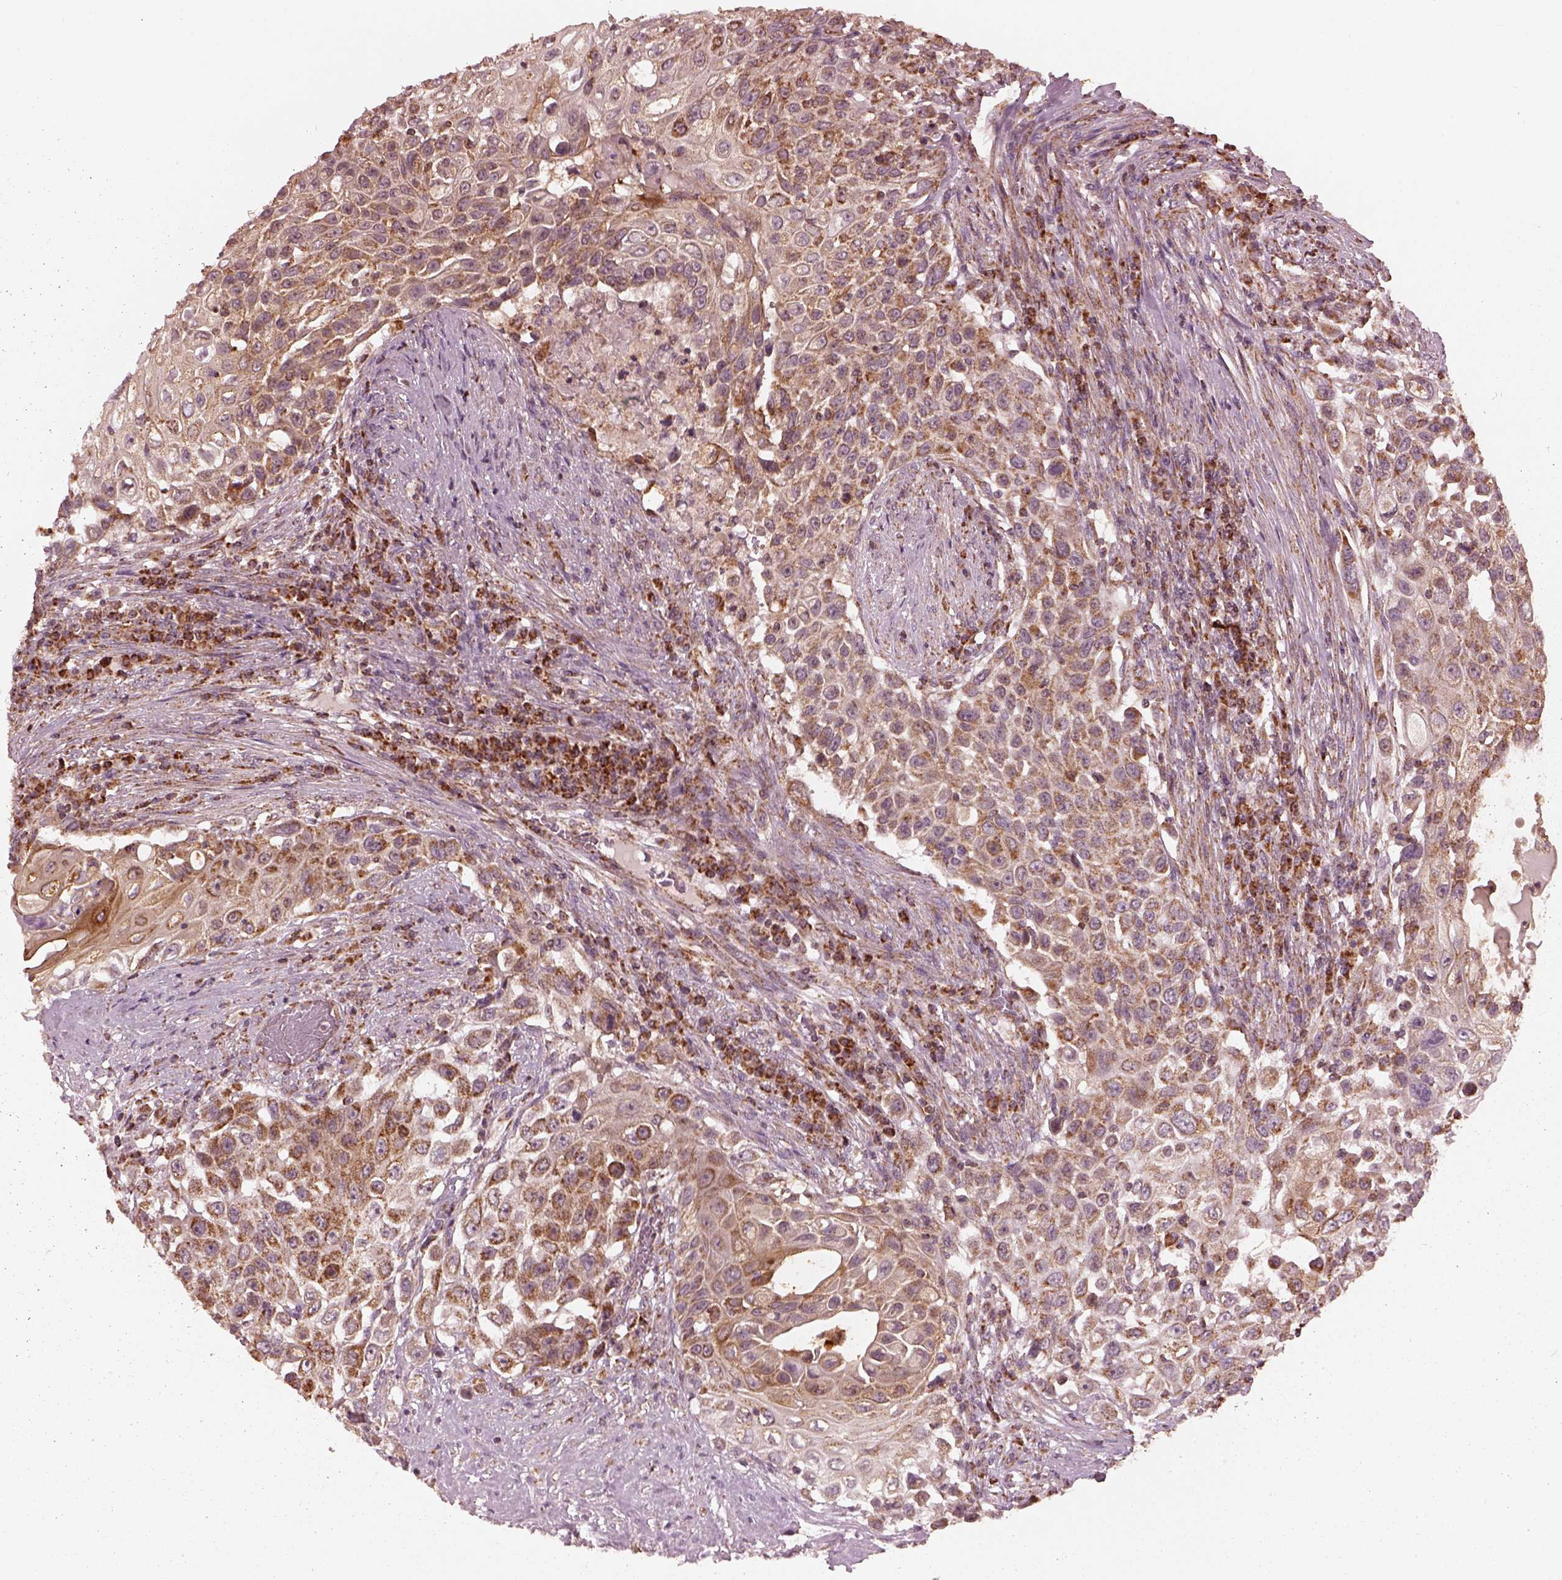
{"staining": {"intensity": "moderate", "quantity": "25%-75%", "location": "cytoplasmic/membranous"}, "tissue": "urothelial cancer", "cell_type": "Tumor cells", "image_type": "cancer", "snomed": [{"axis": "morphology", "description": "Urothelial carcinoma, High grade"}, {"axis": "topography", "description": "Urinary bladder"}], "caption": "Urothelial cancer was stained to show a protein in brown. There is medium levels of moderate cytoplasmic/membranous expression in approximately 25%-75% of tumor cells. The protein of interest is shown in brown color, while the nuclei are stained blue.", "gene": "NDUFB10", "patient": {"sex": "female", "age": 56}}